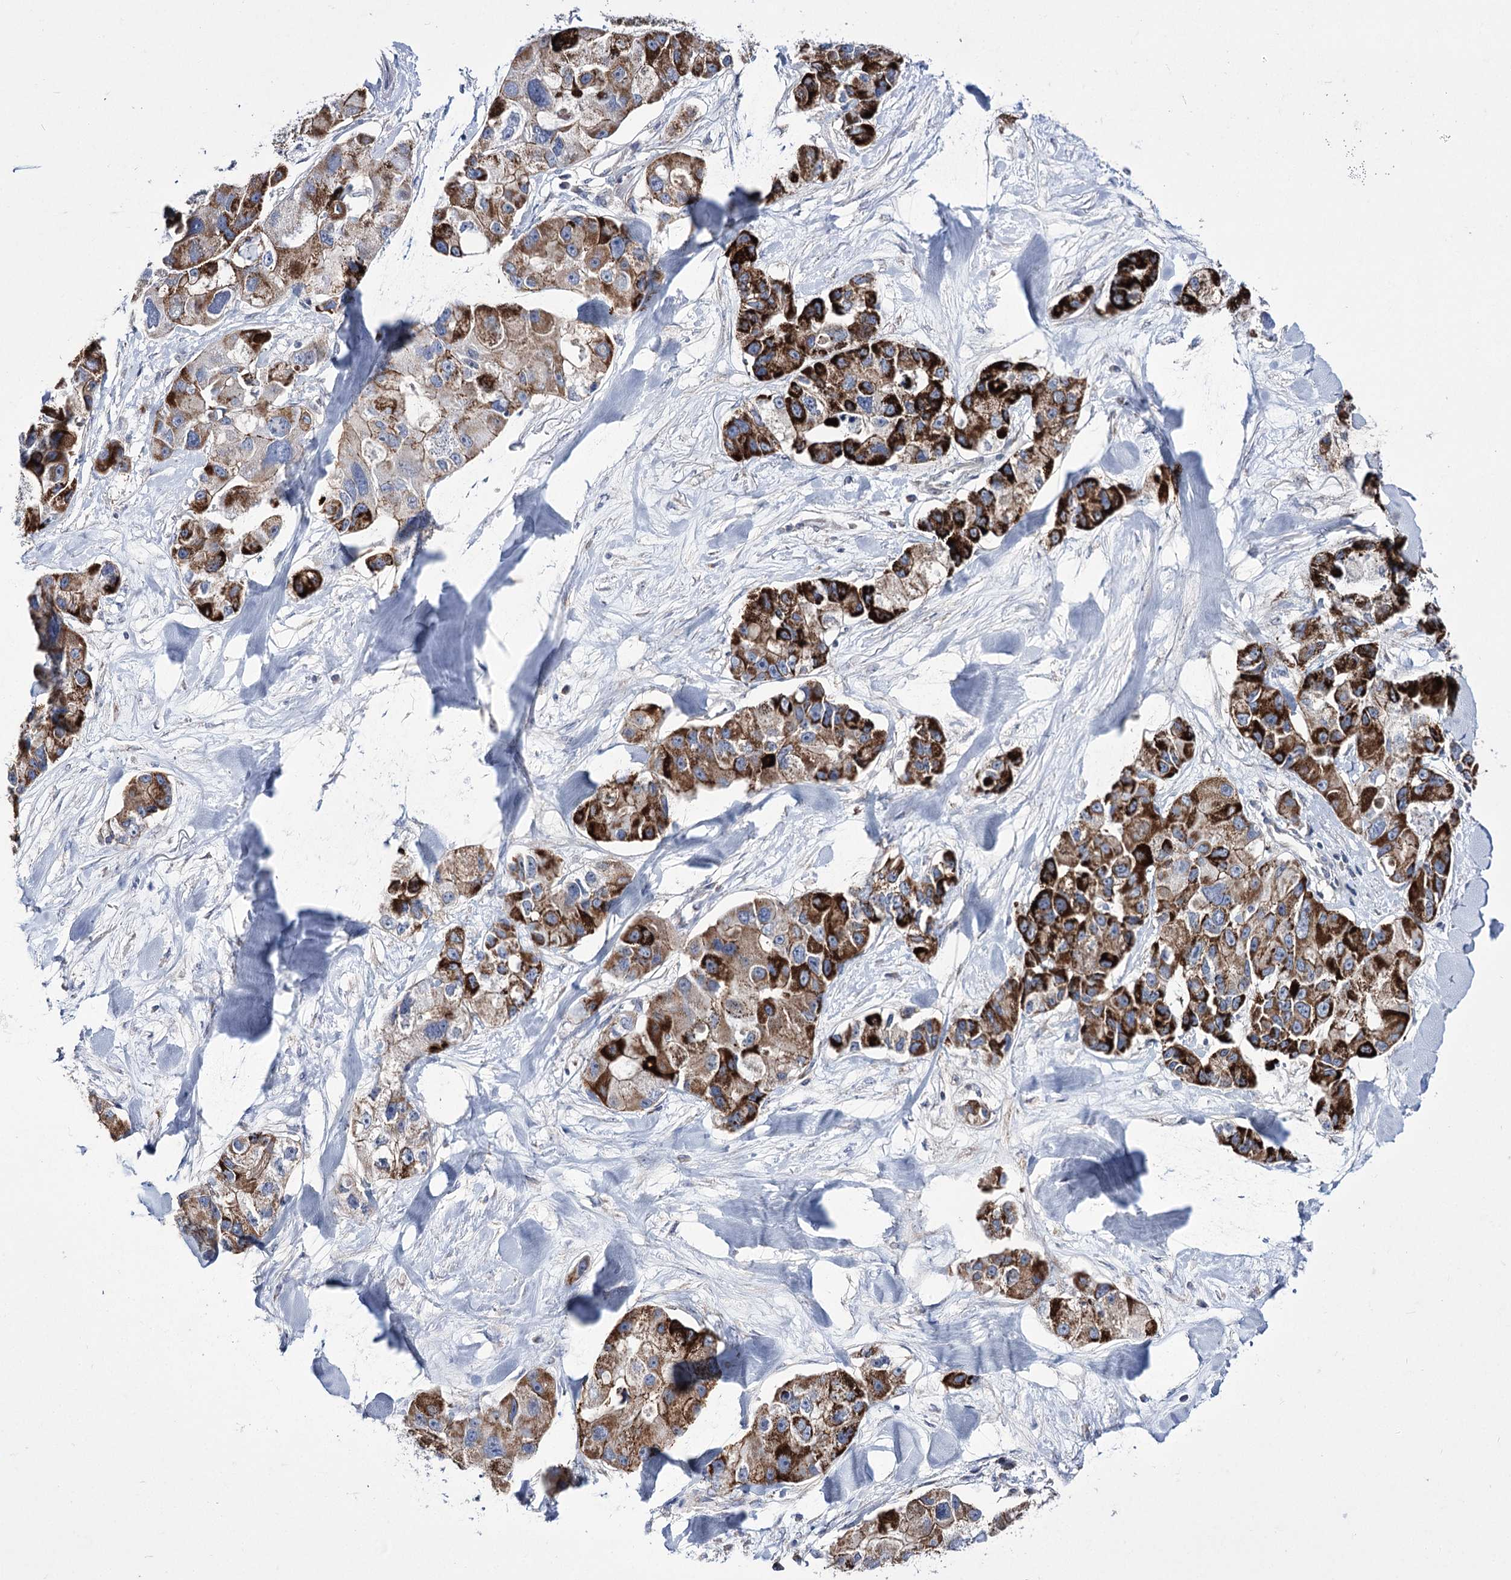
{"staining": {"intensity": "strong", "quantity": "25%-75%", "location": "cytoplasmic/membranous"}, "tissue": "lung cancer", "cell_type": "Tumor cells", "image_type": "cancer", "snomed": [{"axis": "morphology", "description": "Adenocarcinoma, NOS"}, {"axis": "topography", "description": "Lung"}], "caption": "Strong cytoplasmic/membranous expression for a protein is appreciated in approximately 25%-75% of tumor cells of lung cancer using IHC.", "gene": "OSBPL5", "patient": {"sex": "female", "age": 54}}